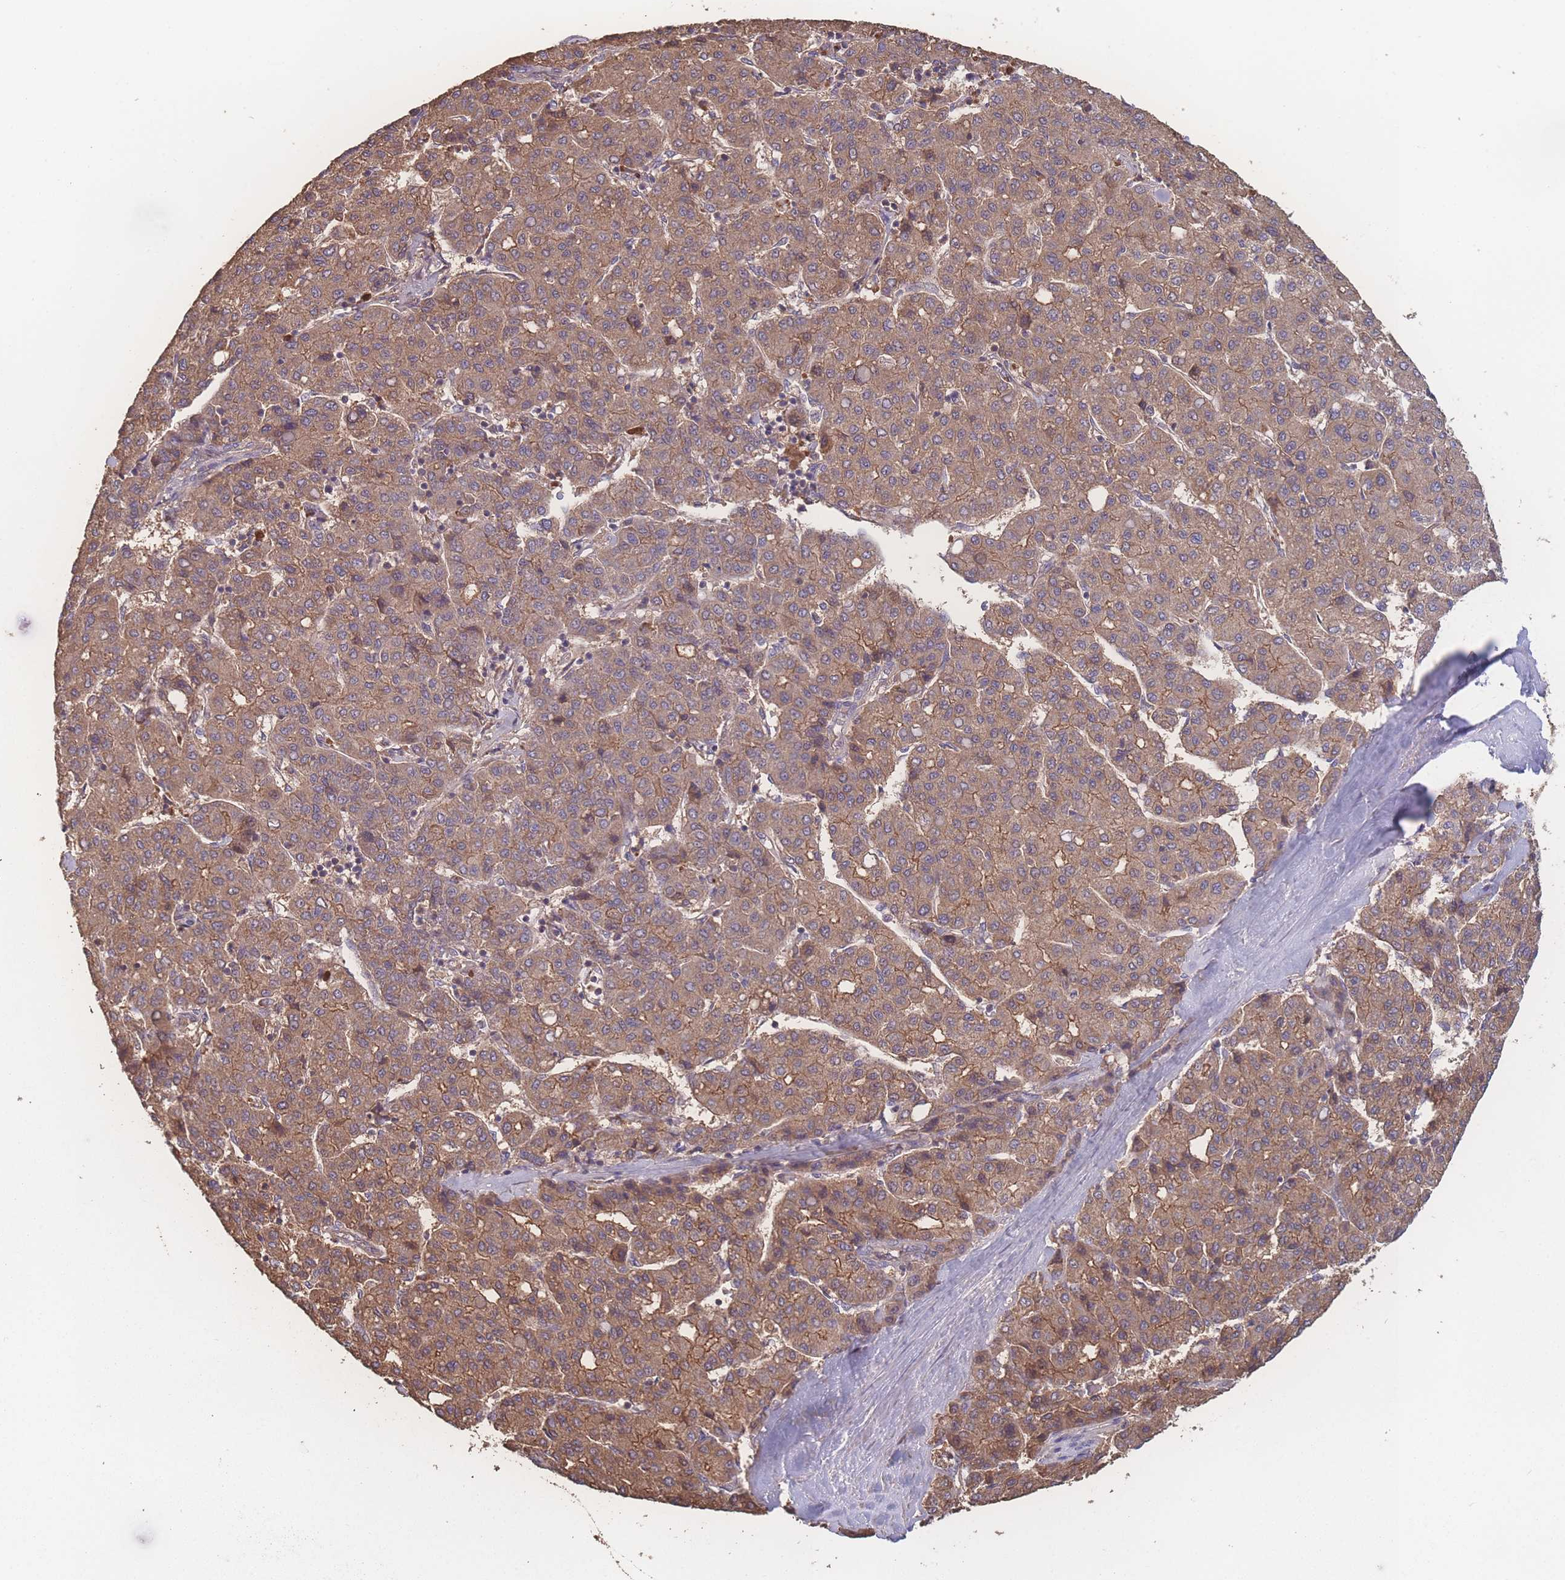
{"staining": {"intensity": "moderate", "quantity": ">75%", "location": "cytoplasmic/membranous"}, "tissue": "liver cancer", "cell_type": "Tumor cells", "image_type": "cancer", "snomed": [{"axis": "morphology", "description": "Carcinoma, Hepatocellular, NOS"}, {"axis": "topography", "description": "Liver"}], "caption": "Immunohistochemistry (IHC) image of human liver cancer stained for a protein (brown), which demonstrates medium levels of moderate cytoplasmic/membranous expression in about >75% of tumor cells.", "gene": "ATXN10", "patient": {"sex": "male", "age": 65}}